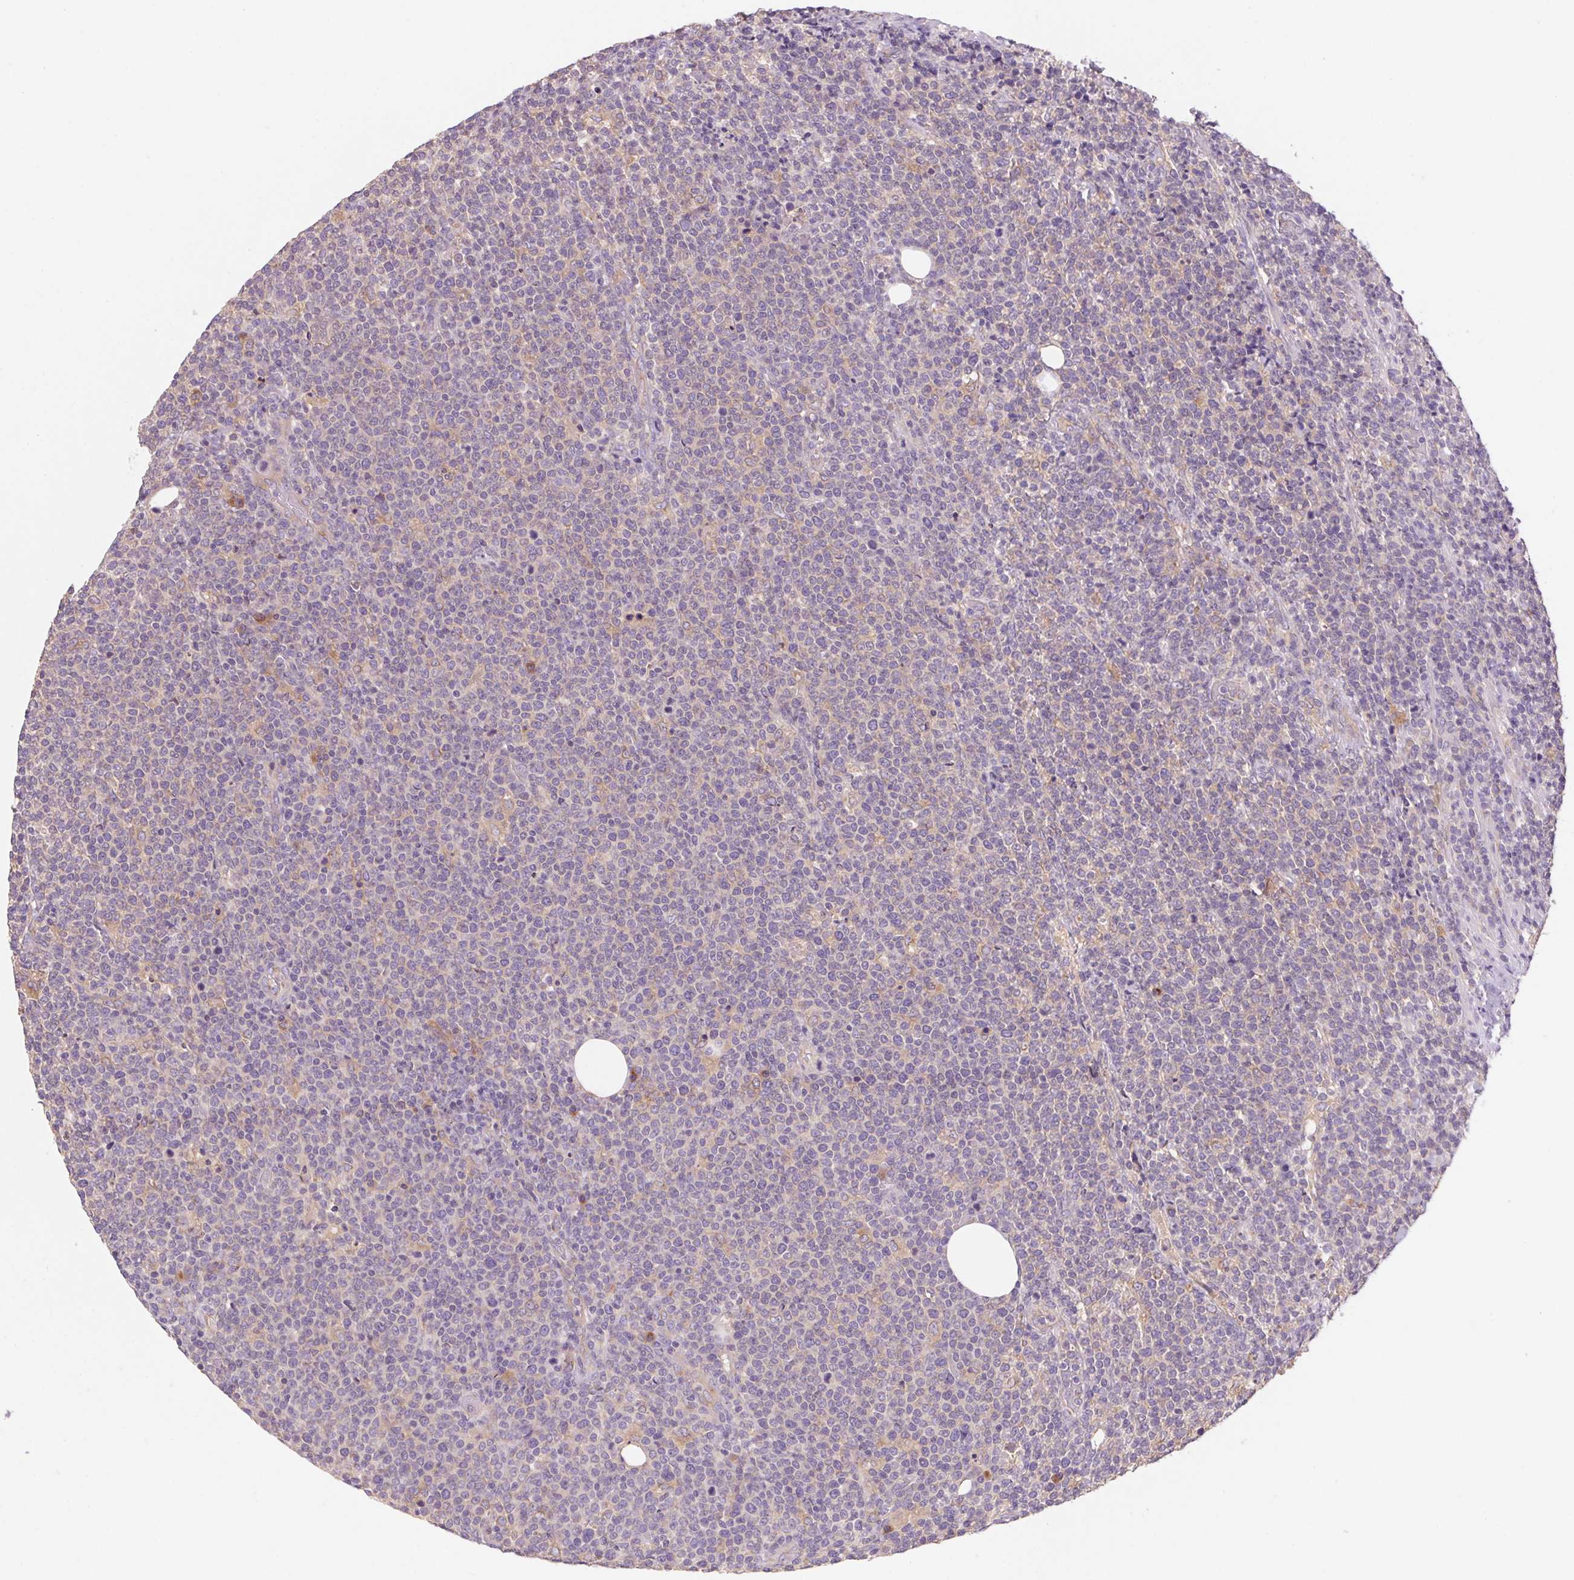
{"staining": {"intensity": "negative", "quantity": "none", "location": "none"}, "tissue": "lymphoma", "cell_type": "Tumor cells", "image_type": "cancer", "snomed": [{"axis": "morphology", "description": "Malignant lymphoma, non-Hodgkin's type, High grade"}, {"axis": "topography", "description": "Lymph node"}], "caption": "The photomicrograph reveals no staining of tumor cells in lymphoma.", "gene": "RAB1A", "patient": {"sex": "male", "age": 61}}